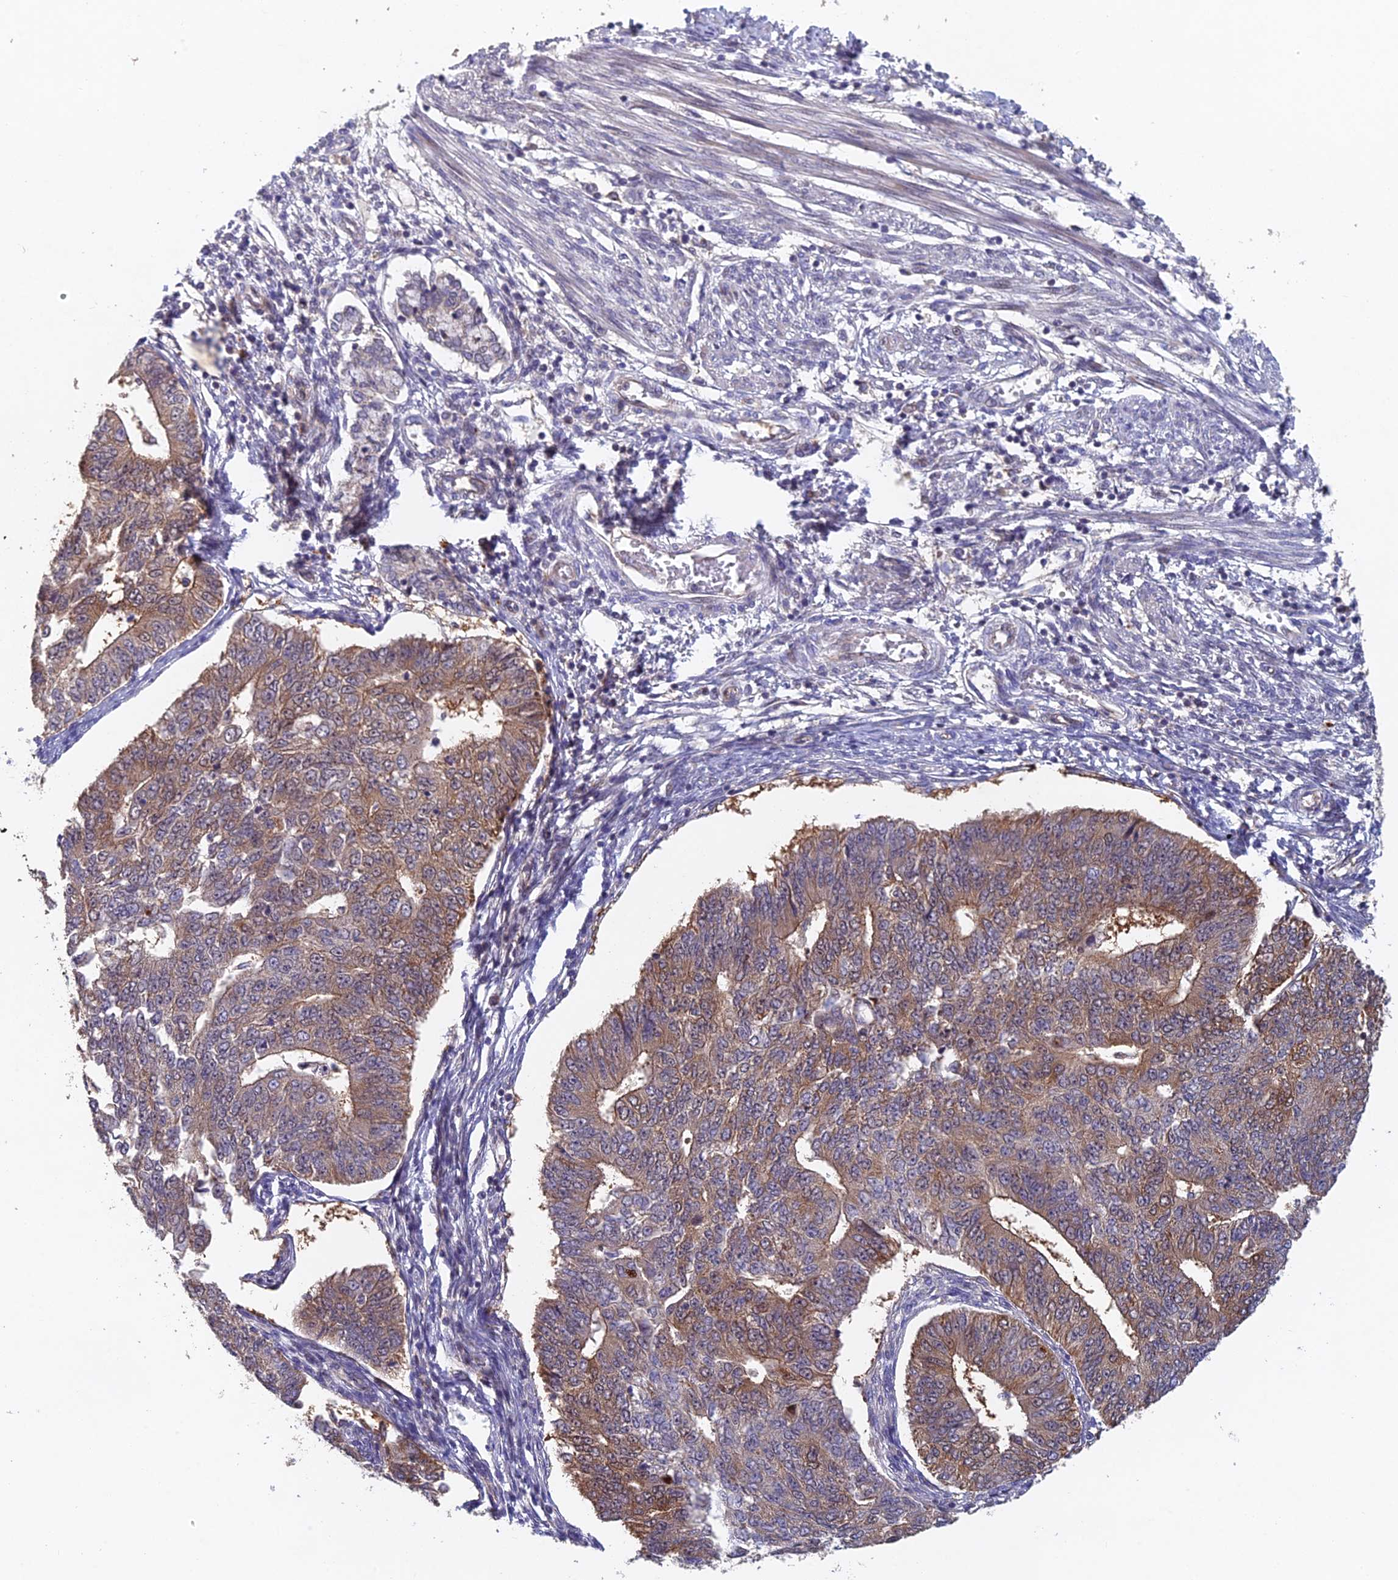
{"staining": {"intensity": "moderate", "quantity": ">75%", "location": "cytoplasmic/membranous"}, "tissue": "endometrial cancer", "cell_type": "Tumor cells", "image_type": "cancer", "snomed": [{"axis": "morphology", "description": "Adenocarcinoma, NOS"}, {"axis": "topography", "description": "Endometrium"}], "caption": "Immunohistochemistry (IHC) of endometrial cancer (adenocarcinoma) shows medium levels of moderate cytoplasmic/membranous expression in approximately >75% of tumor cells.", "gene": "NSMCE1", "patient": {"sex": "female", "age": 32}}